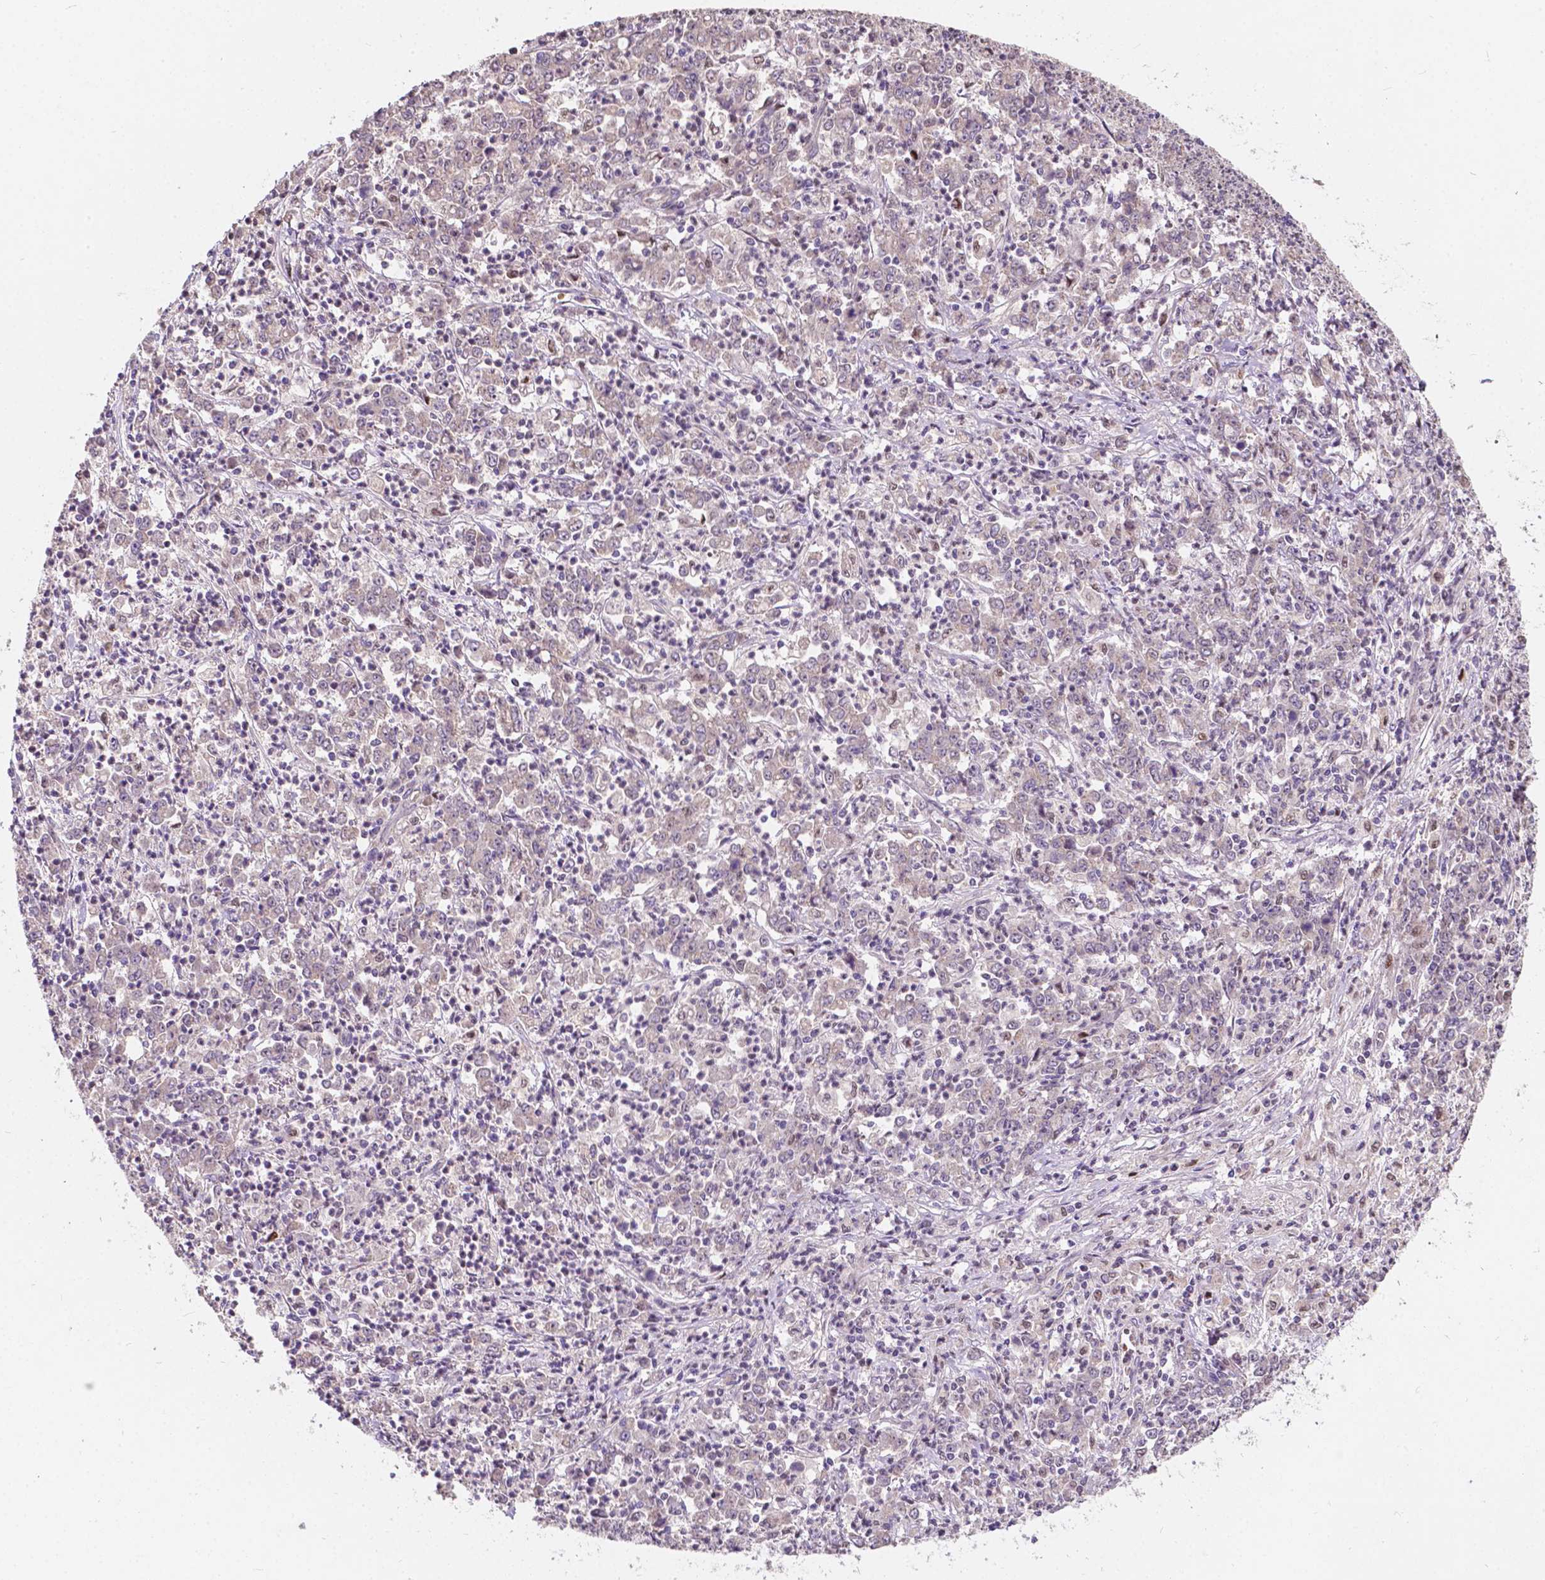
{"staining": {"intensity": "negative", "quantity": "none", "location": "none"}, "tissue": "stomach cancer", "cell_type": "Tumor cells", "image_type": "cancer", "snomed": [{"axis": "morphology", "description": "Adenocarcinoma, NOS"}, {"axis": "topography", "description": "Stomach, lower"}], "caption": "Stomach cancer was stained to show a protein in brown. There is no significant expression in tumor cells. The staining is performed using DAB (3,3'-diaminobenzidine) brown chromogen with nuclei counter-stained in using hematoxylin.", "gene": "DUSP16", "patient": {"sex": "female", "age": 71}}